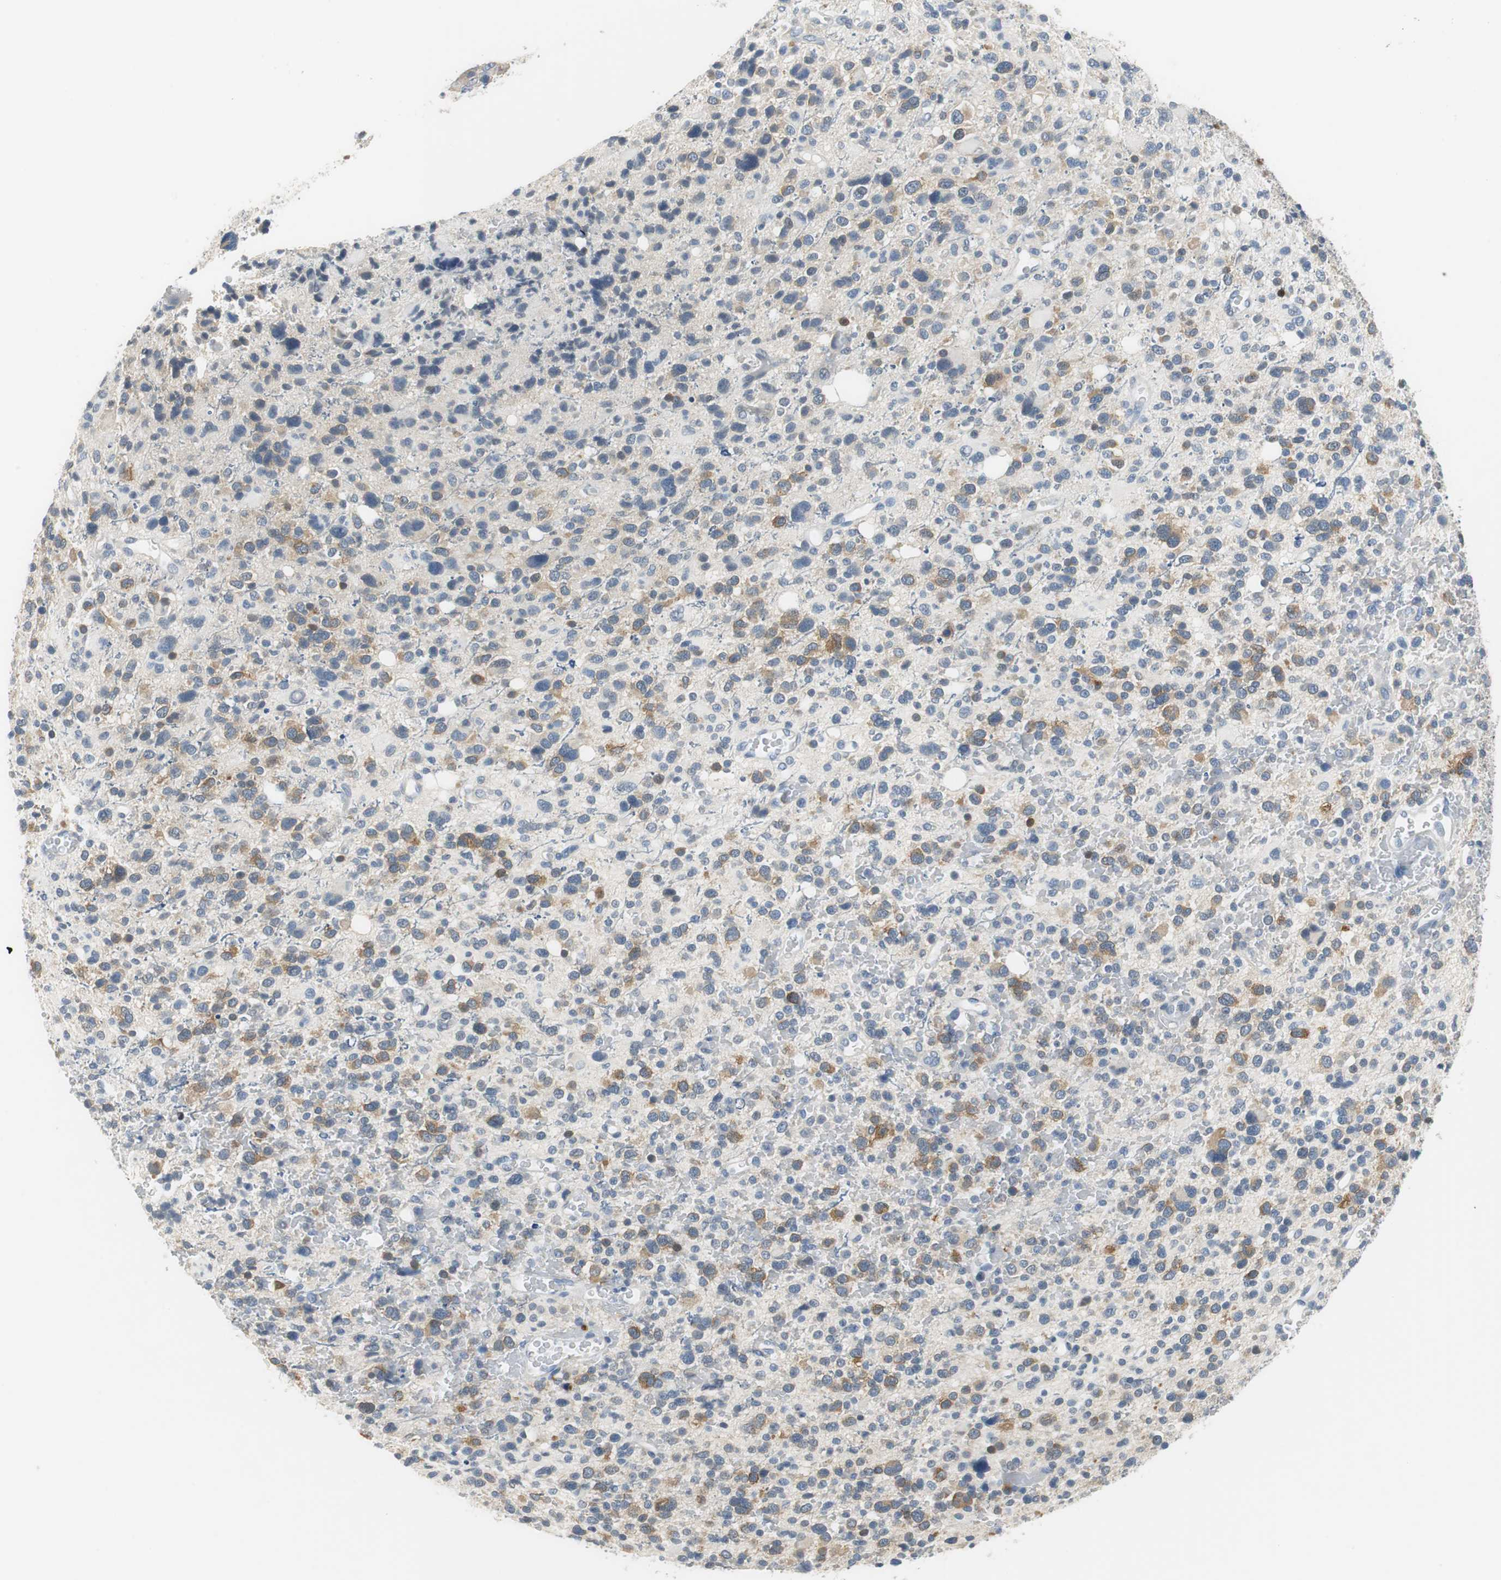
{"staining": {"intensity": "weak", "quantity": "<25%", "location": "cytoplasmic/membranous"}, "tissue": "glioma", "cell_type": "Tumor cells", "image_type": "cancer", "snomed": [{"axis": "morphology", "description": "Glioma, malignant, High grade"}, {"axis": "topography", "description": "Brain"}], "caption": "Tumor cells show no significant staining in glioma. Nuclei are stained in blue.", "gene": "GLCCI1", "patient": {"sex": "male", "age": 48}}